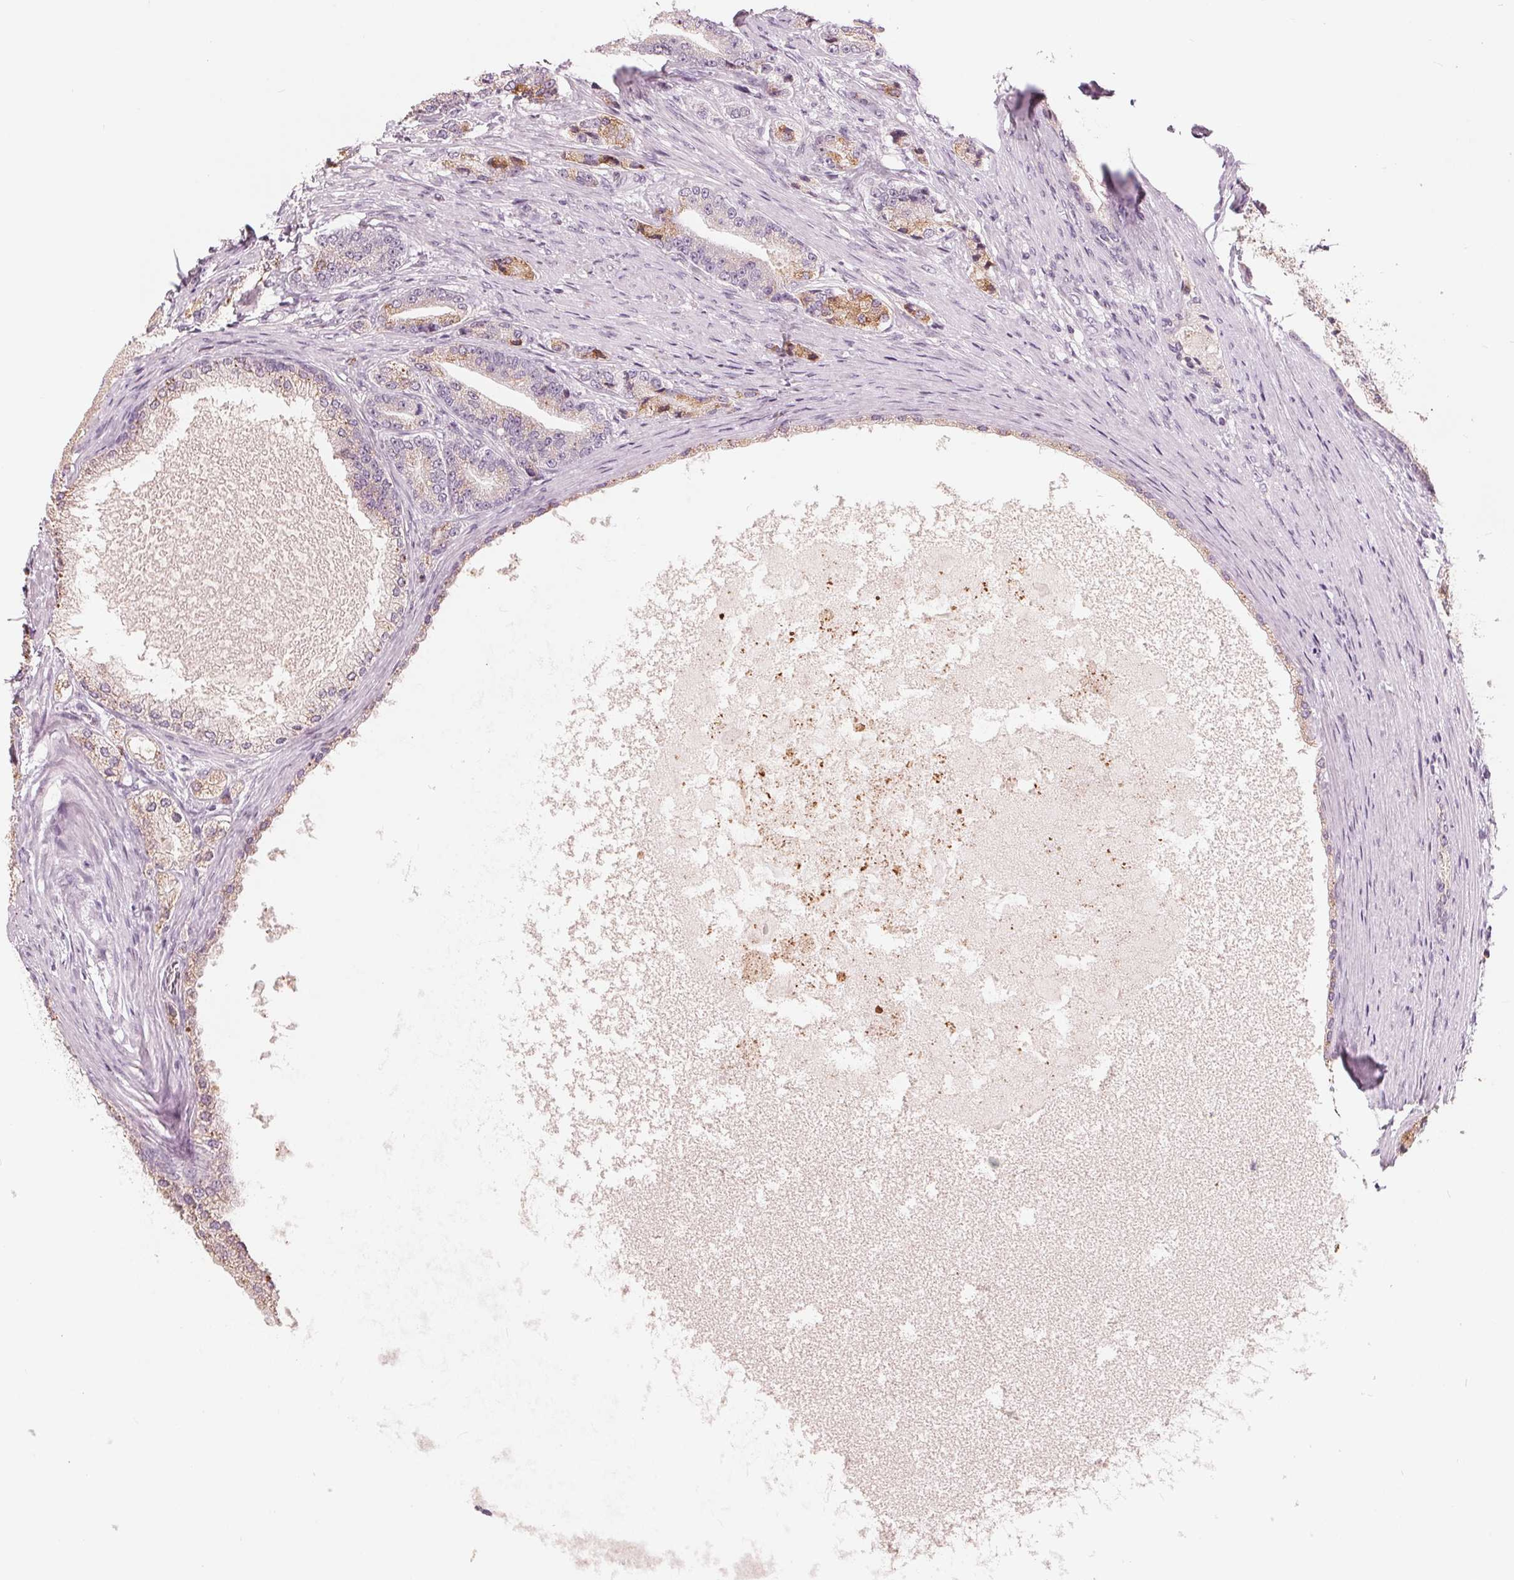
{"staining": {"intensity": "weak", "quantity": "25%-75%", "location": "cytoplasmic/membranous"}, "tissue": "prostate cancer", "cell_type": "Tumor cells", "image_type": "cancer", "snomed": [{"axis": "morphology", "description": "Adenocarcinoma, High grade"}, {"axis": "topography", "description": "Prostate and seminal vesicle, NOS"}], "caption": "Weak cytoplasmic/membranous staining for a protein is seen in about 25%-75% of tumor cells of prostate cancer (high-grade adenocarcinoma) using IHC.", "gene": "IL9R", "patient": {"sex": "male", "age": 61}}